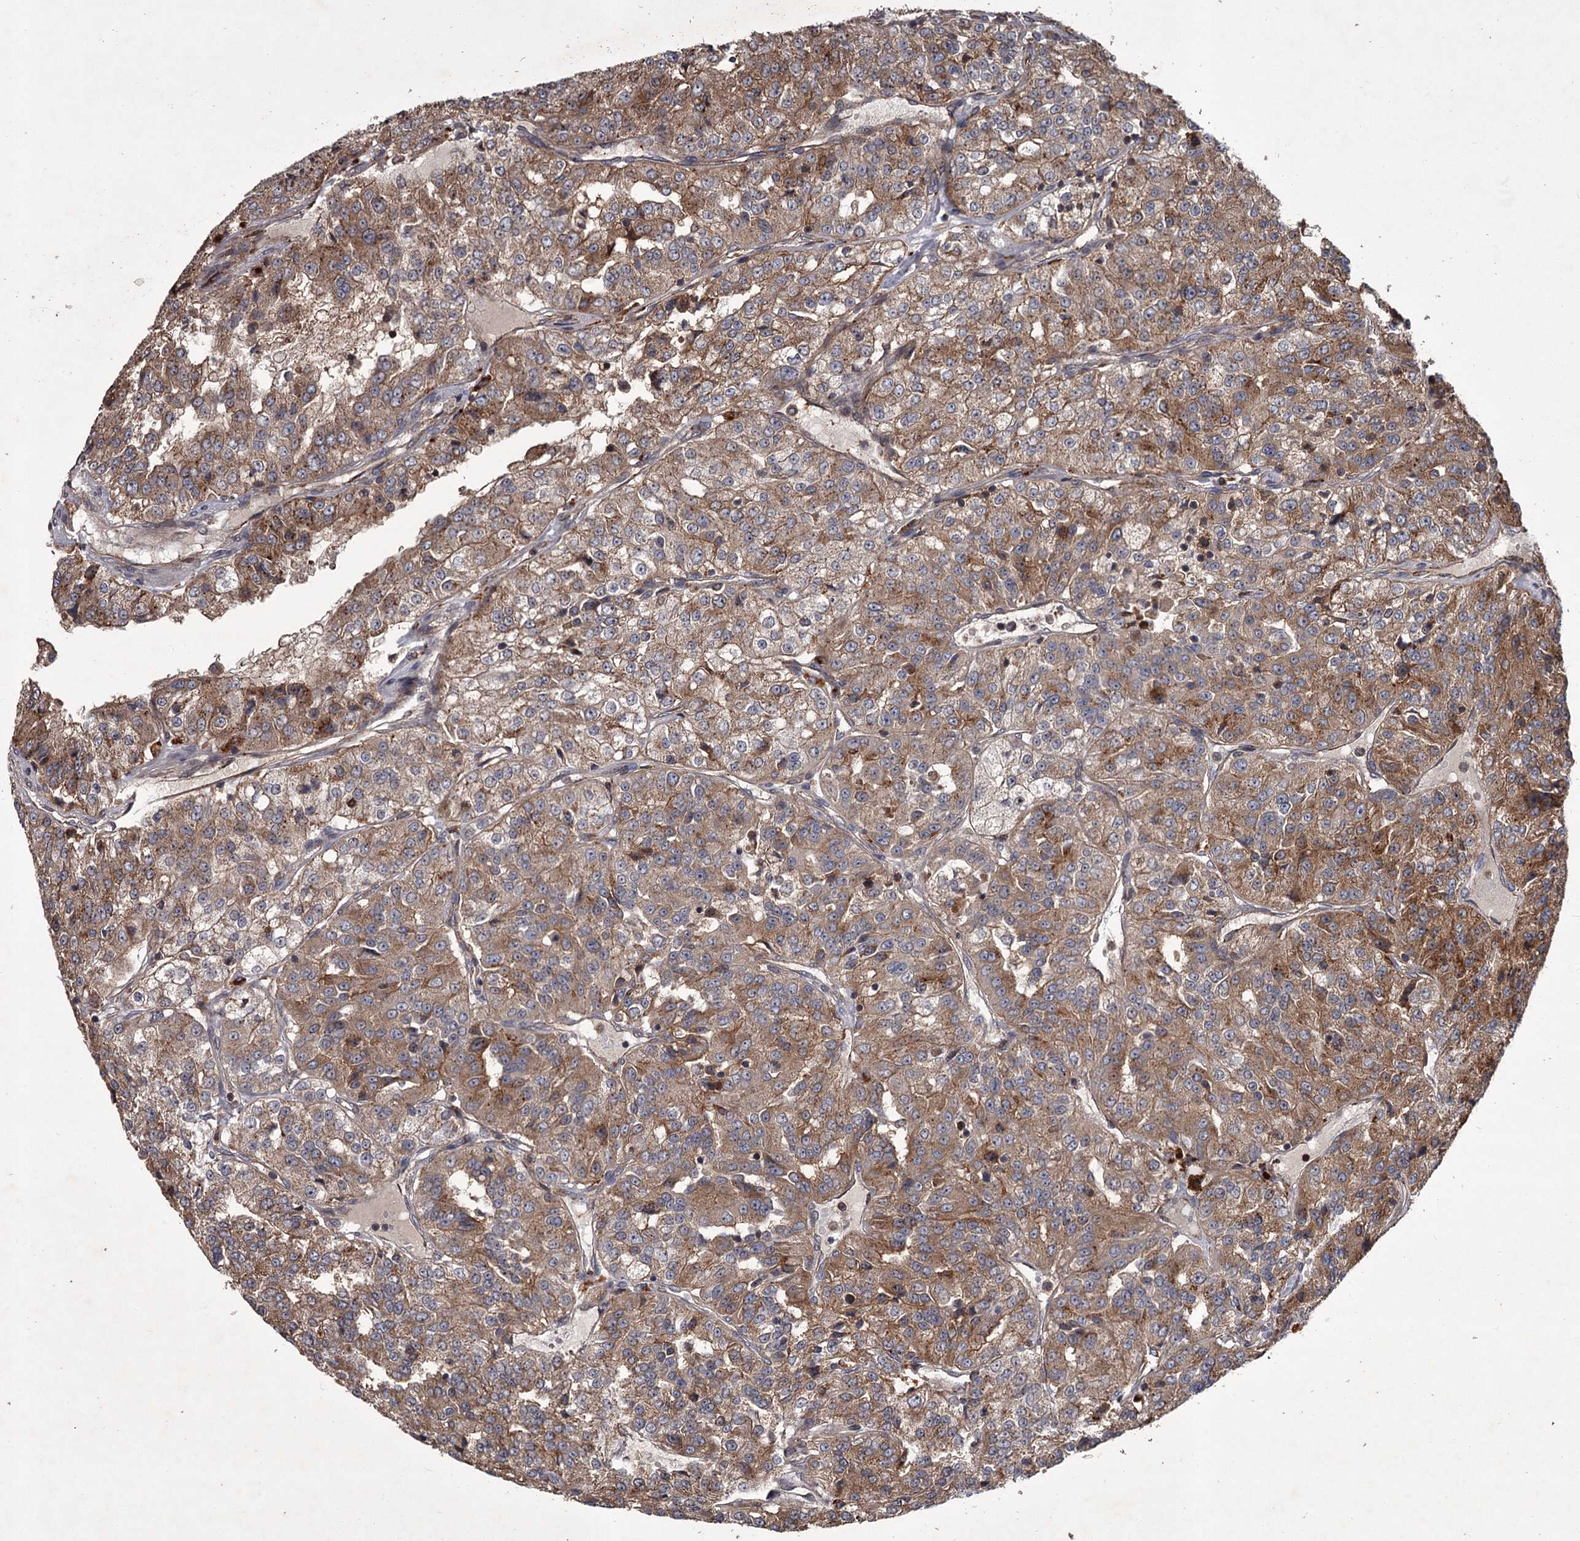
{"staining": {"intensity": "moderate", "quantity": ">75%", "location": "cytoplasmic/membranous"}, "tissue": "renal cancer", "cell_type": "Tumor cells", "image_type": "cancer", "snomed": [{"axis": "morphology", "description": "Adenocarcinoma, NOS"}, {"axis": "topography", "description": "Kidney"}], "caption": "A micrograph showing moderate cytoplasmic/membranous expression in about >75% of tumor cells in adenocarcinoma (renal), as visualized by brown immunohistochemical staining.", "gene": "UNC93B1", "patient": {"sex": "female", "age": 63}}